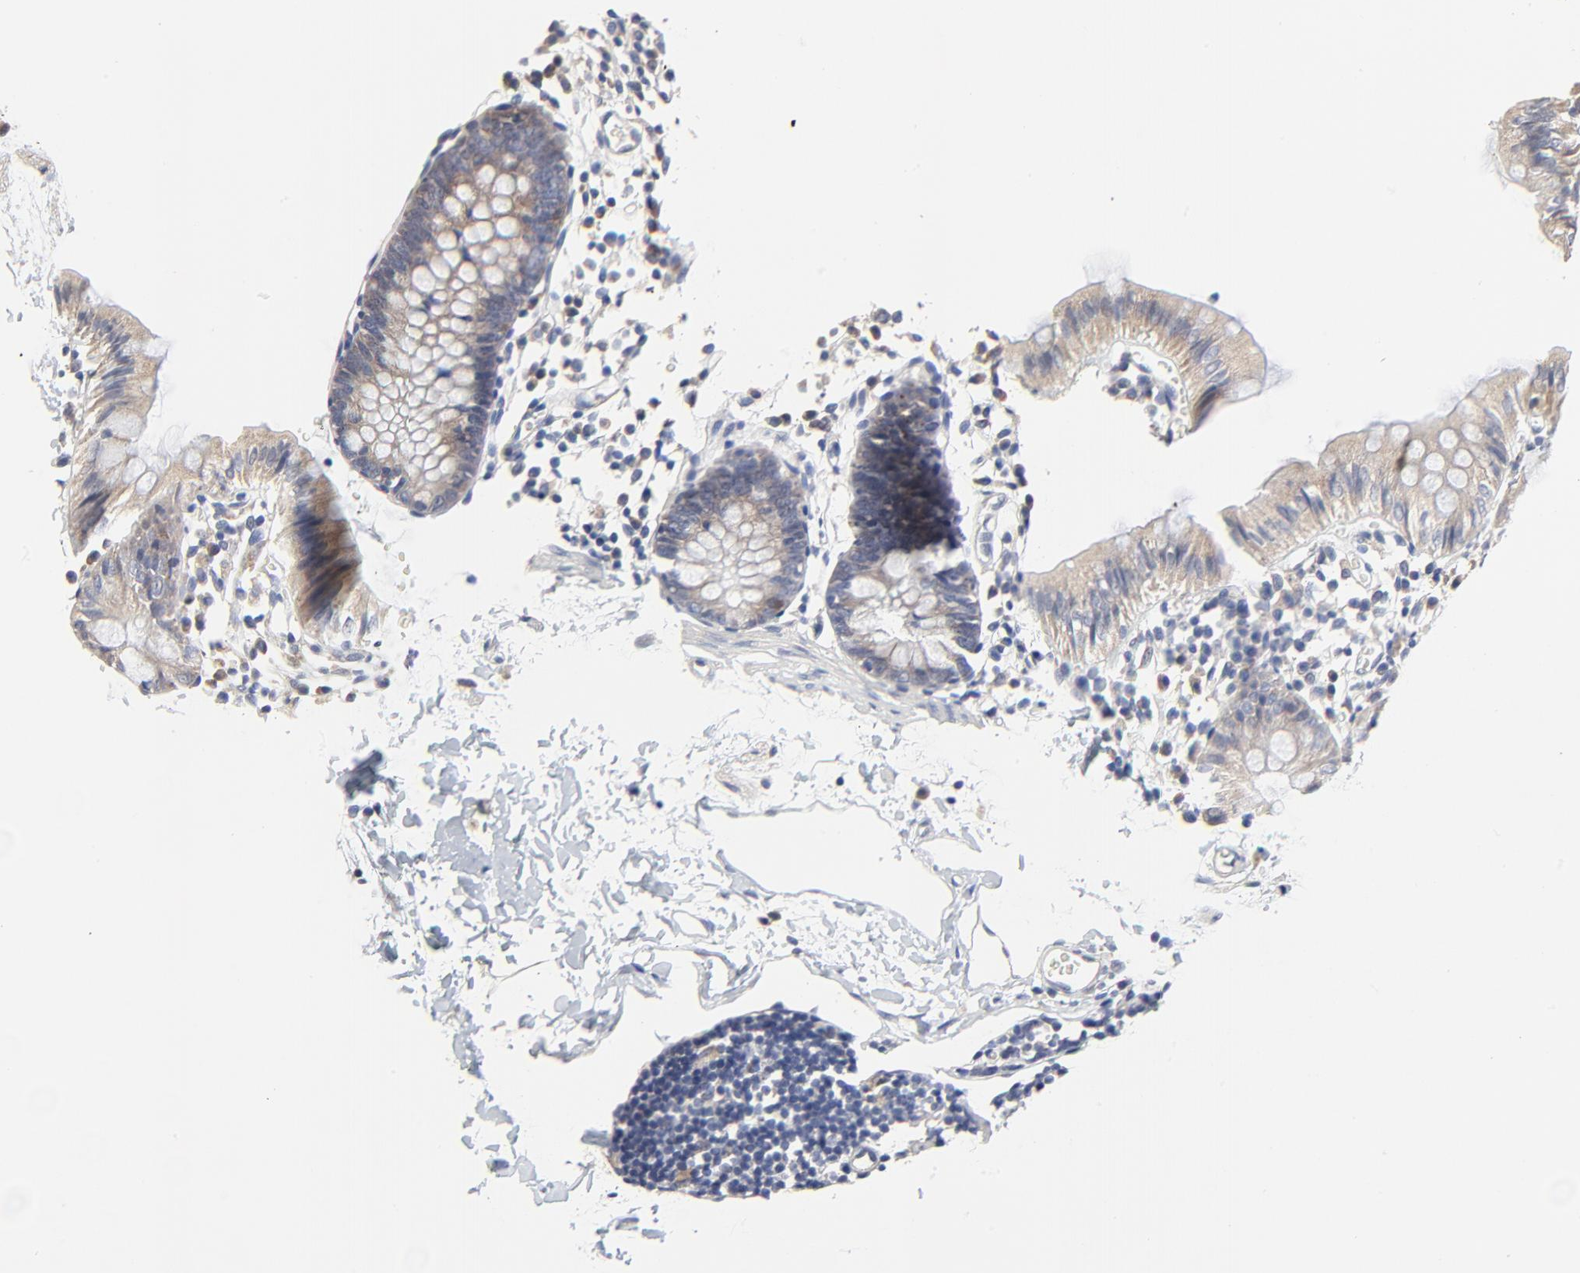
{"staining": {"intensity": "negative", "quantity": "none", "location": "none"}, "tissue": "colon", "cell_type": "Endothelial cells", "image_type": "normal", "snomed": [{"axis": "morphology", "description": "Normal tissue, NOS"}, {"axis": "topography", "description": "Colon"}], "caption": "High power microscopy micrograph of an immunohistochemistry micrograph of normal colon, revealing no significant expression in endothelial cells. (Brightfield microscopy of DAB immunohistochemistry at high magnification).", "gene": "DHRSX", "patient": {"sex": "male", "age": 14}}